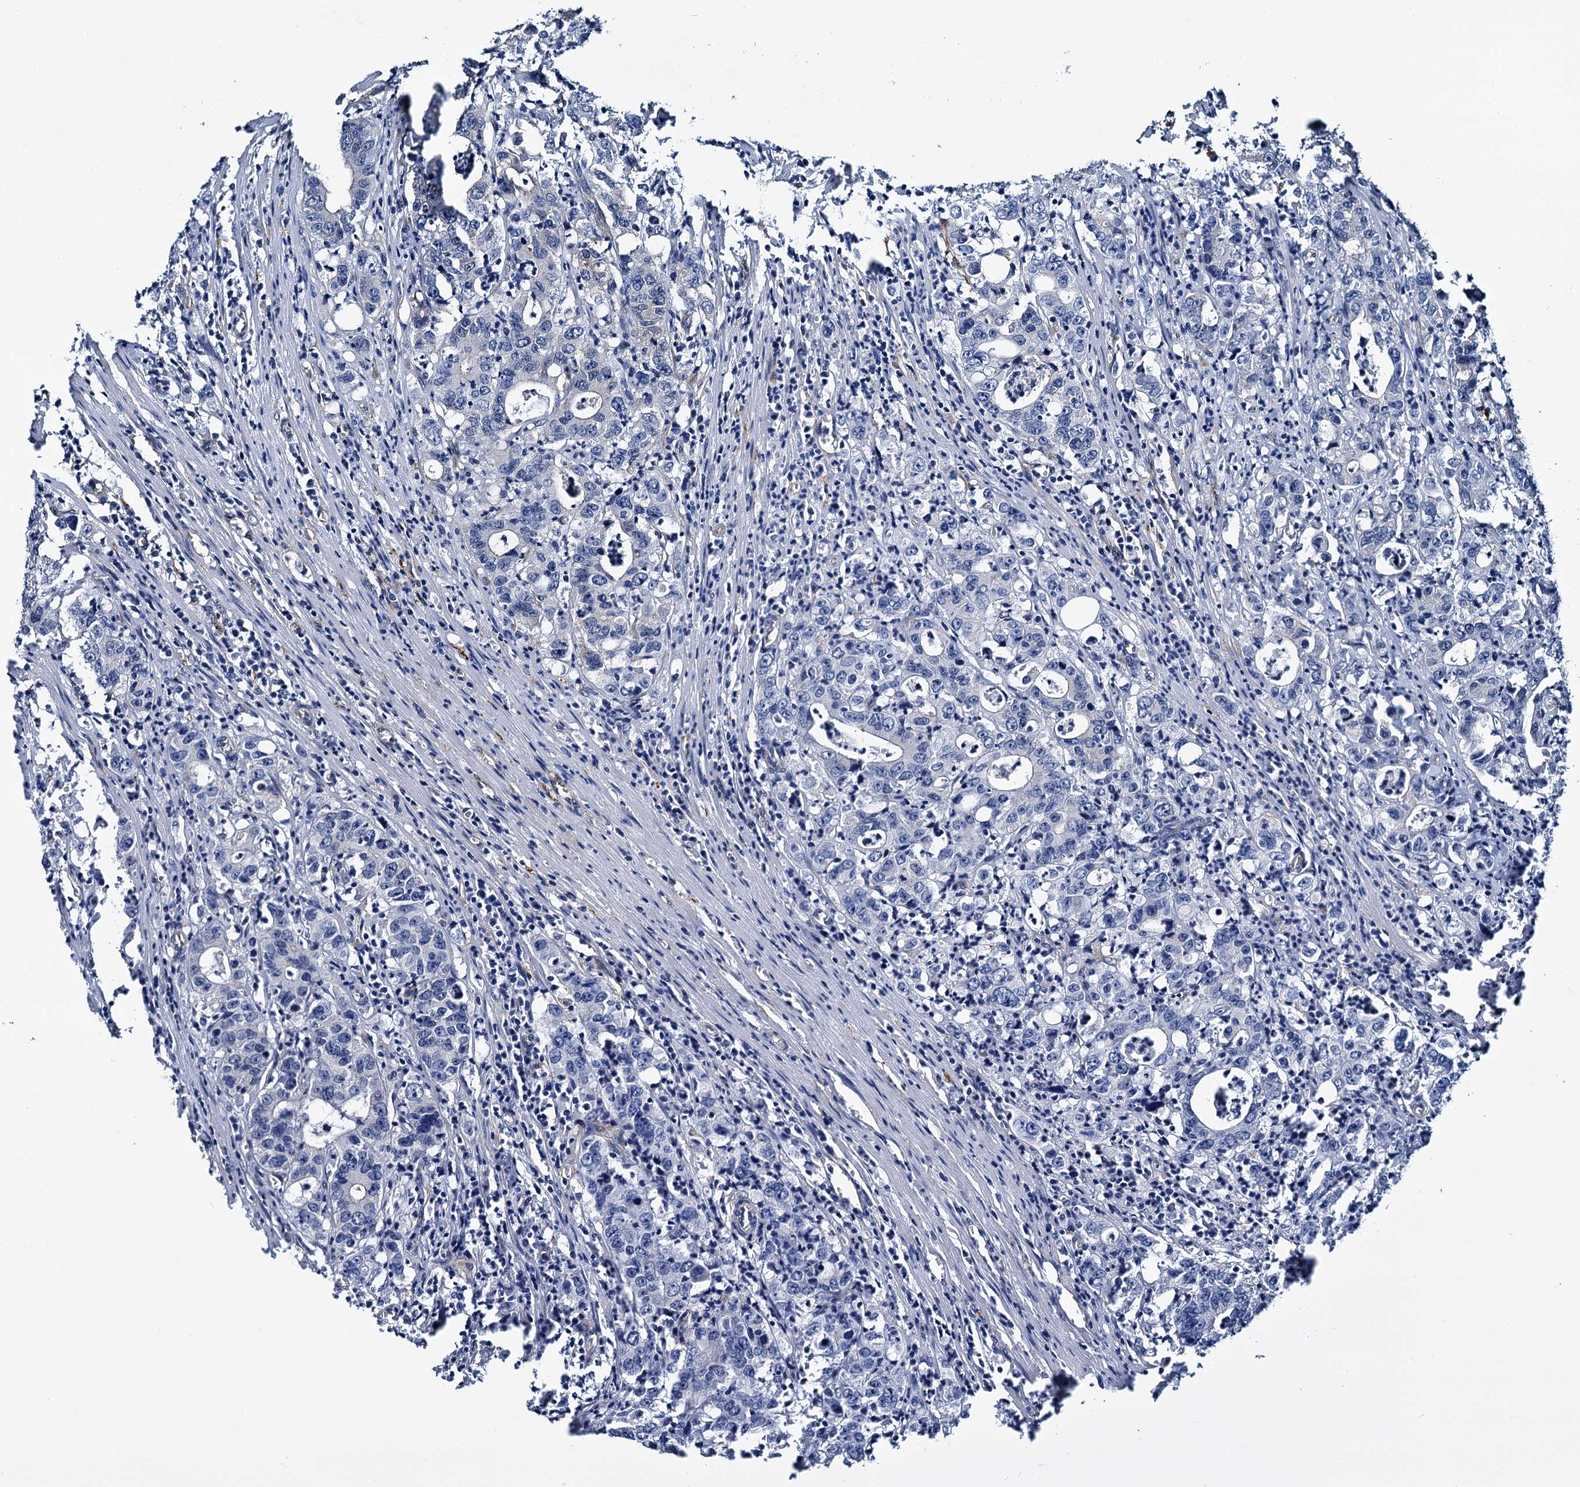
{"staining": {"intensity": "negative", "quantity": "none", "location": "none"}, "tissue": "colorectal cancer", "cell_type": "Tumor cells", "image_type": "cancer", "snomed": [{"axis": "morphology", "description": "Adenocarcinoma, NOS"}, {"axis": "topography", "description": "Colon"}], "caption": "This is a image of immunohistochemistry staining of colorectal adenocarcinoma, which shows no positivity in tumor cells.", "gene": "STXBP1", "patient": {"sex": "female", "age": 75}}